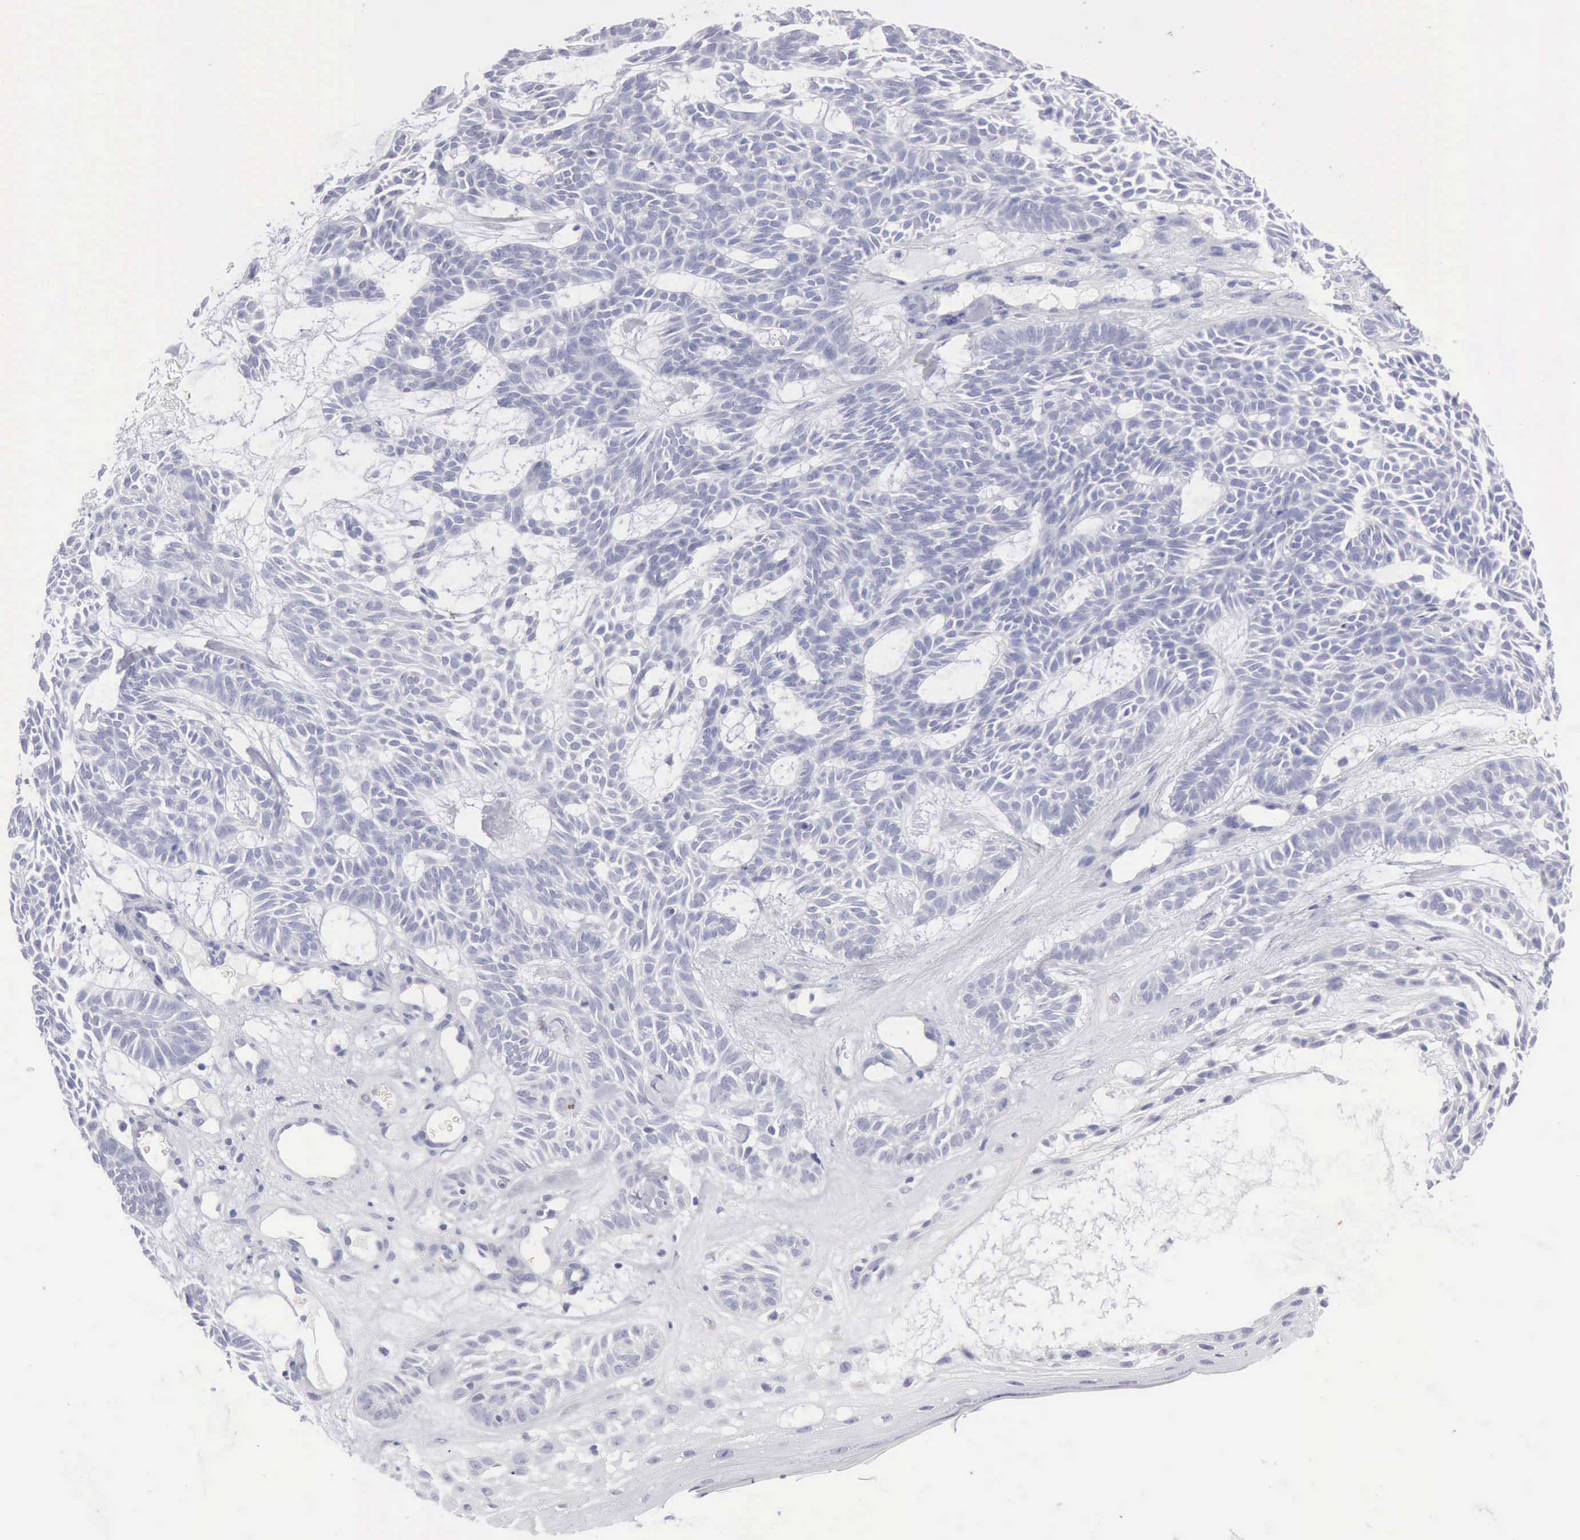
{"staining": {"intensity": "negative", "quantity": "none", "location": "none"}, "tissue": "skin cancer", "cell_type": "Tumor cells", "image_type": "cancer", "snomed": [{"axis": "morphology", "description": "Basal cell carcinoma"}, {"axis": "topography", "description": "Skin"}], "caption": "Immunohistochemical staining of human skin basal cell carcinoma exhibits no significant positivity in tumor cells. The staining is performed using DAB brown chromogen with nuclei counter-stained in using hematoxylin.", "gene": "ANGEL1", "patient": {"sex": "male", "age": 75}}